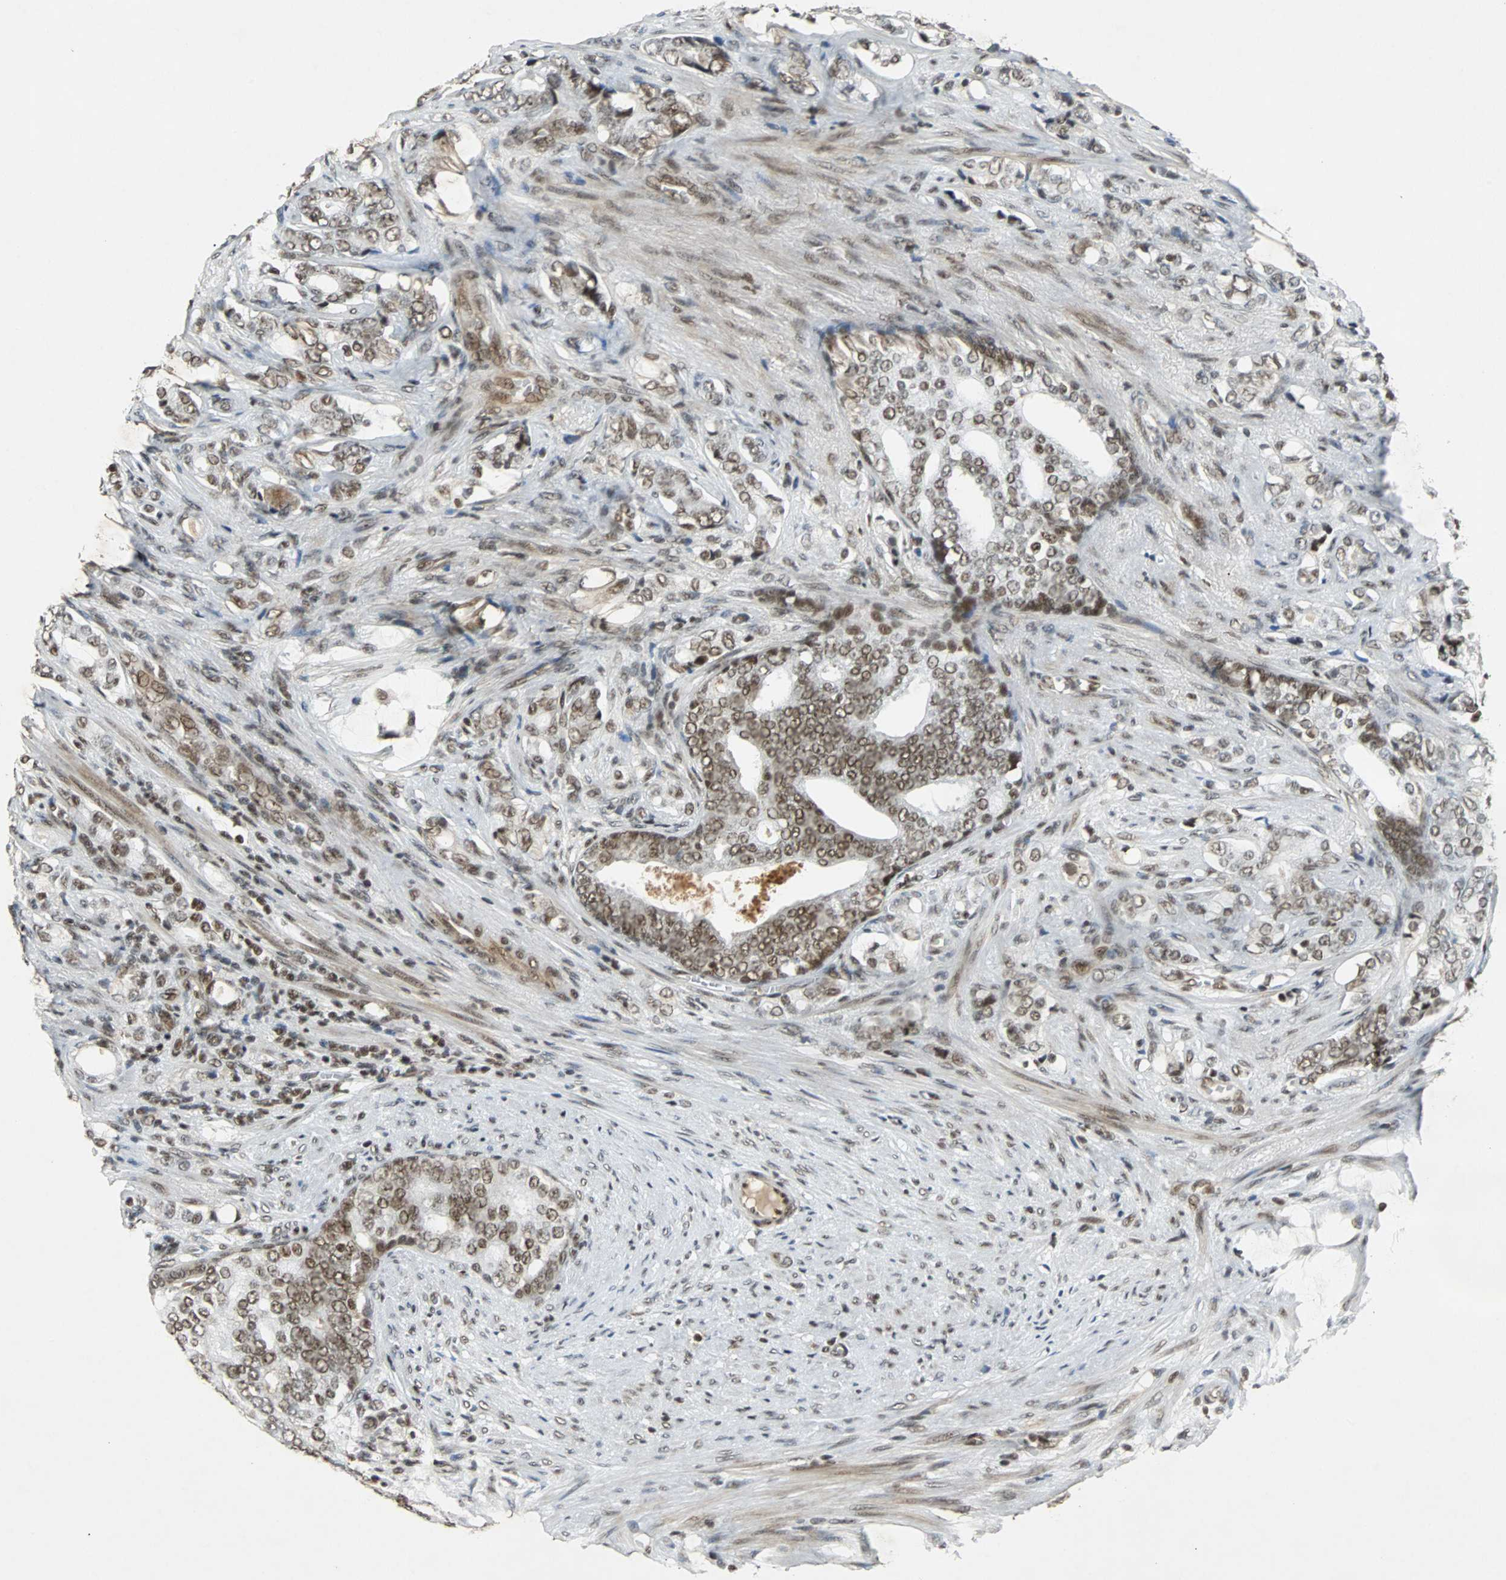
{"staining": {"intensity": "moderate", "quantity": ">75%", "location": "nuclear"}, "tissue": "prostate cancer", "cell_type": "Tumor cells", "image_type": "cancer", "snomed": [{"axis": "morphology", "description": "Adenocarcinoma, Low grade"}, {"axis": "topography", "description": "Prostate"}], "caption": "A micrograph of prostate low-grade adenocarcinoma stained for a protein demonstrates moderate nuclear brown staining in tumor cells.", "gene": "TAF5", "patient": {"sex": "male", "age": 58}}